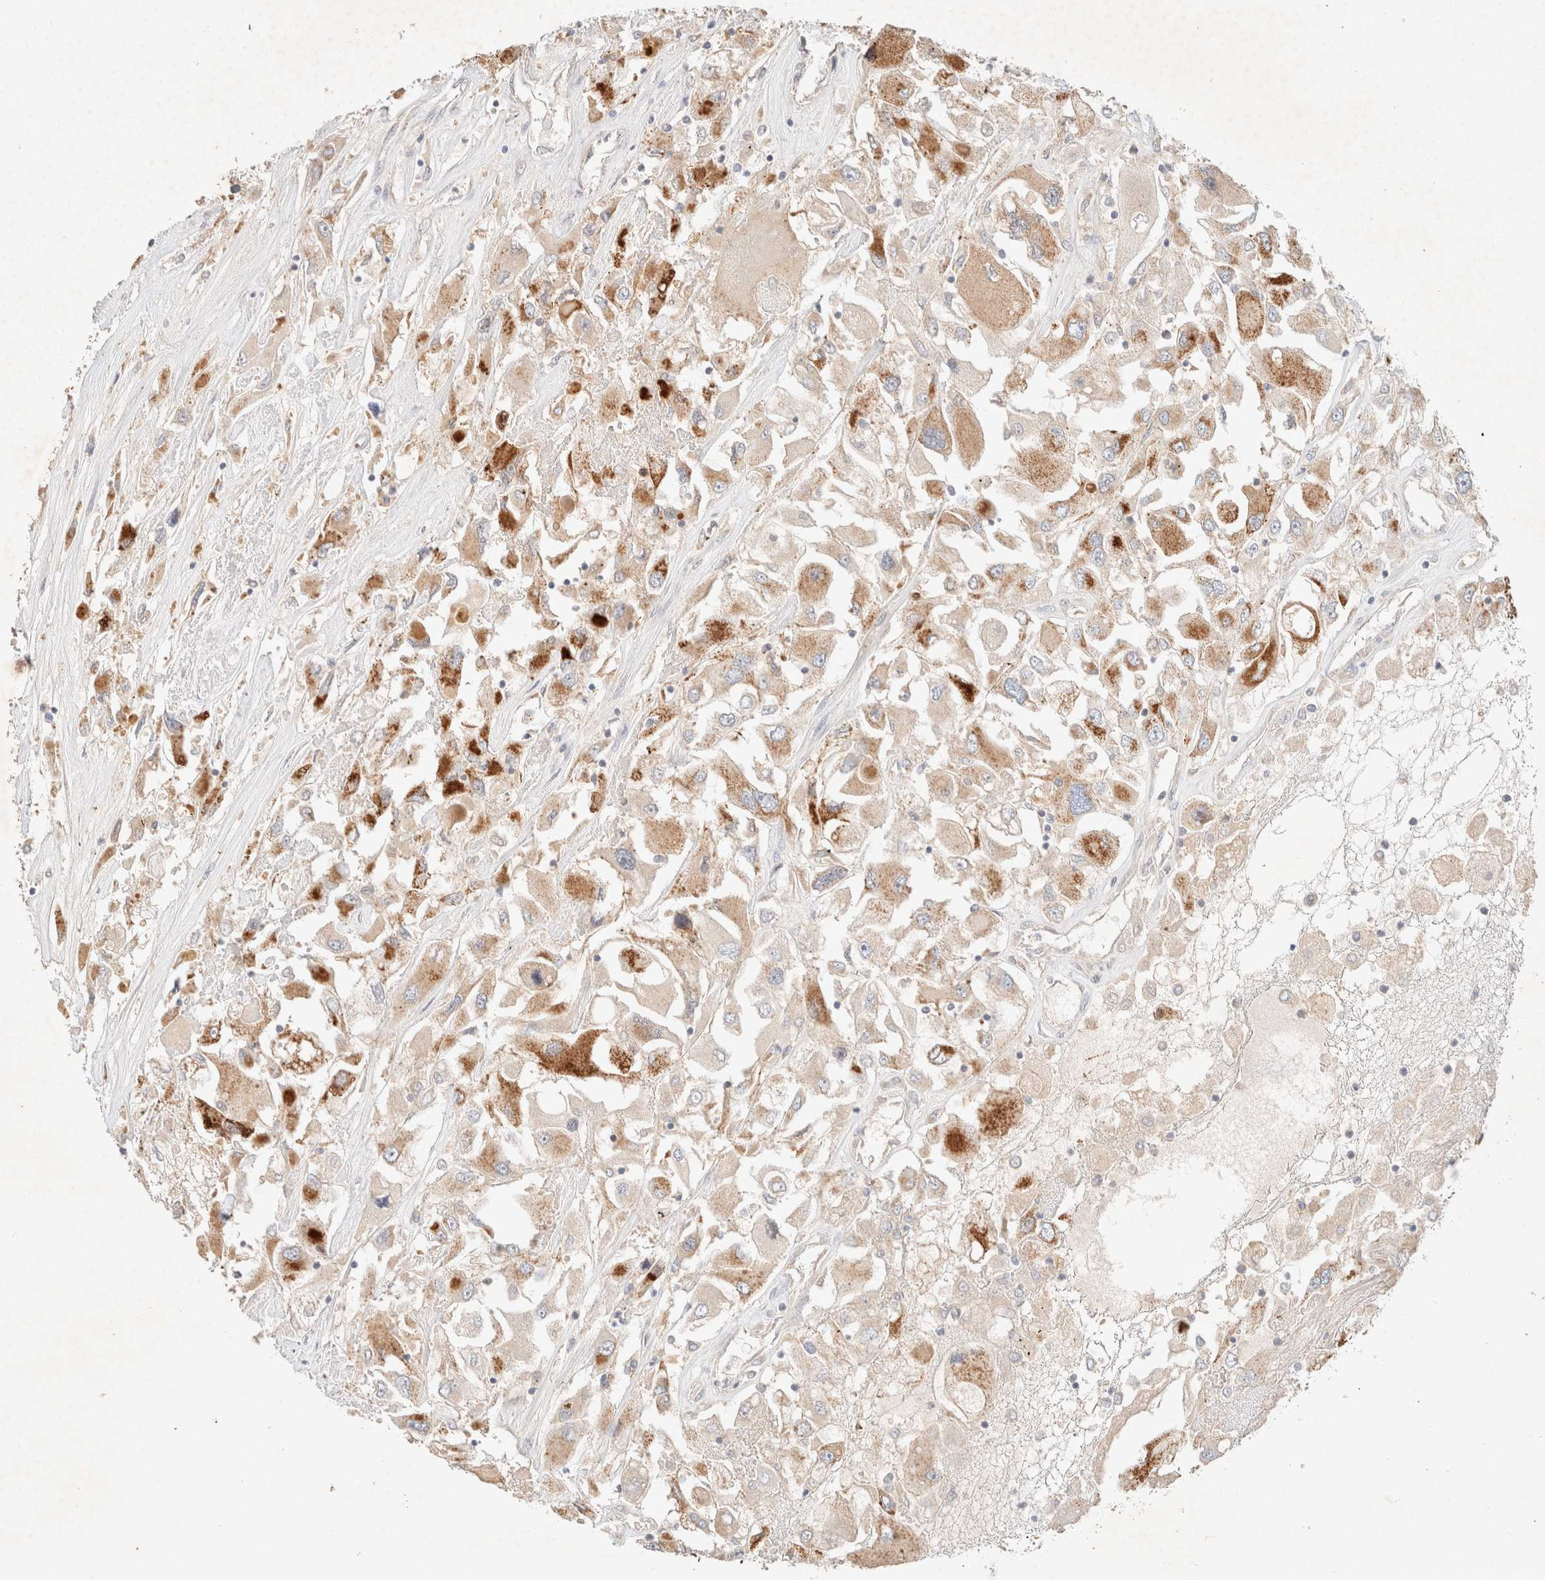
{"staining": {"intensity": "moderate", "quantity": ">75%", "location": "cytoplasmic/membranous"}, "tissue": "renal cancer", "cell_type": "Tumor cells", "image_type": "cancer", "snomed": [{"axis": "morphology", "description": "Adenocarcinoma, NOS"}, {"axis": "topography", "description": "Kidney"}], "caption": "Immunohistochemical staining of adenocarcinoma (renal) exhibits medium levels of moderate cytoplasmic/membranous protein expression in about >75% of tumor cells.", "gene": "SARM1", "patient": {"sex": "female", "age": 52}}